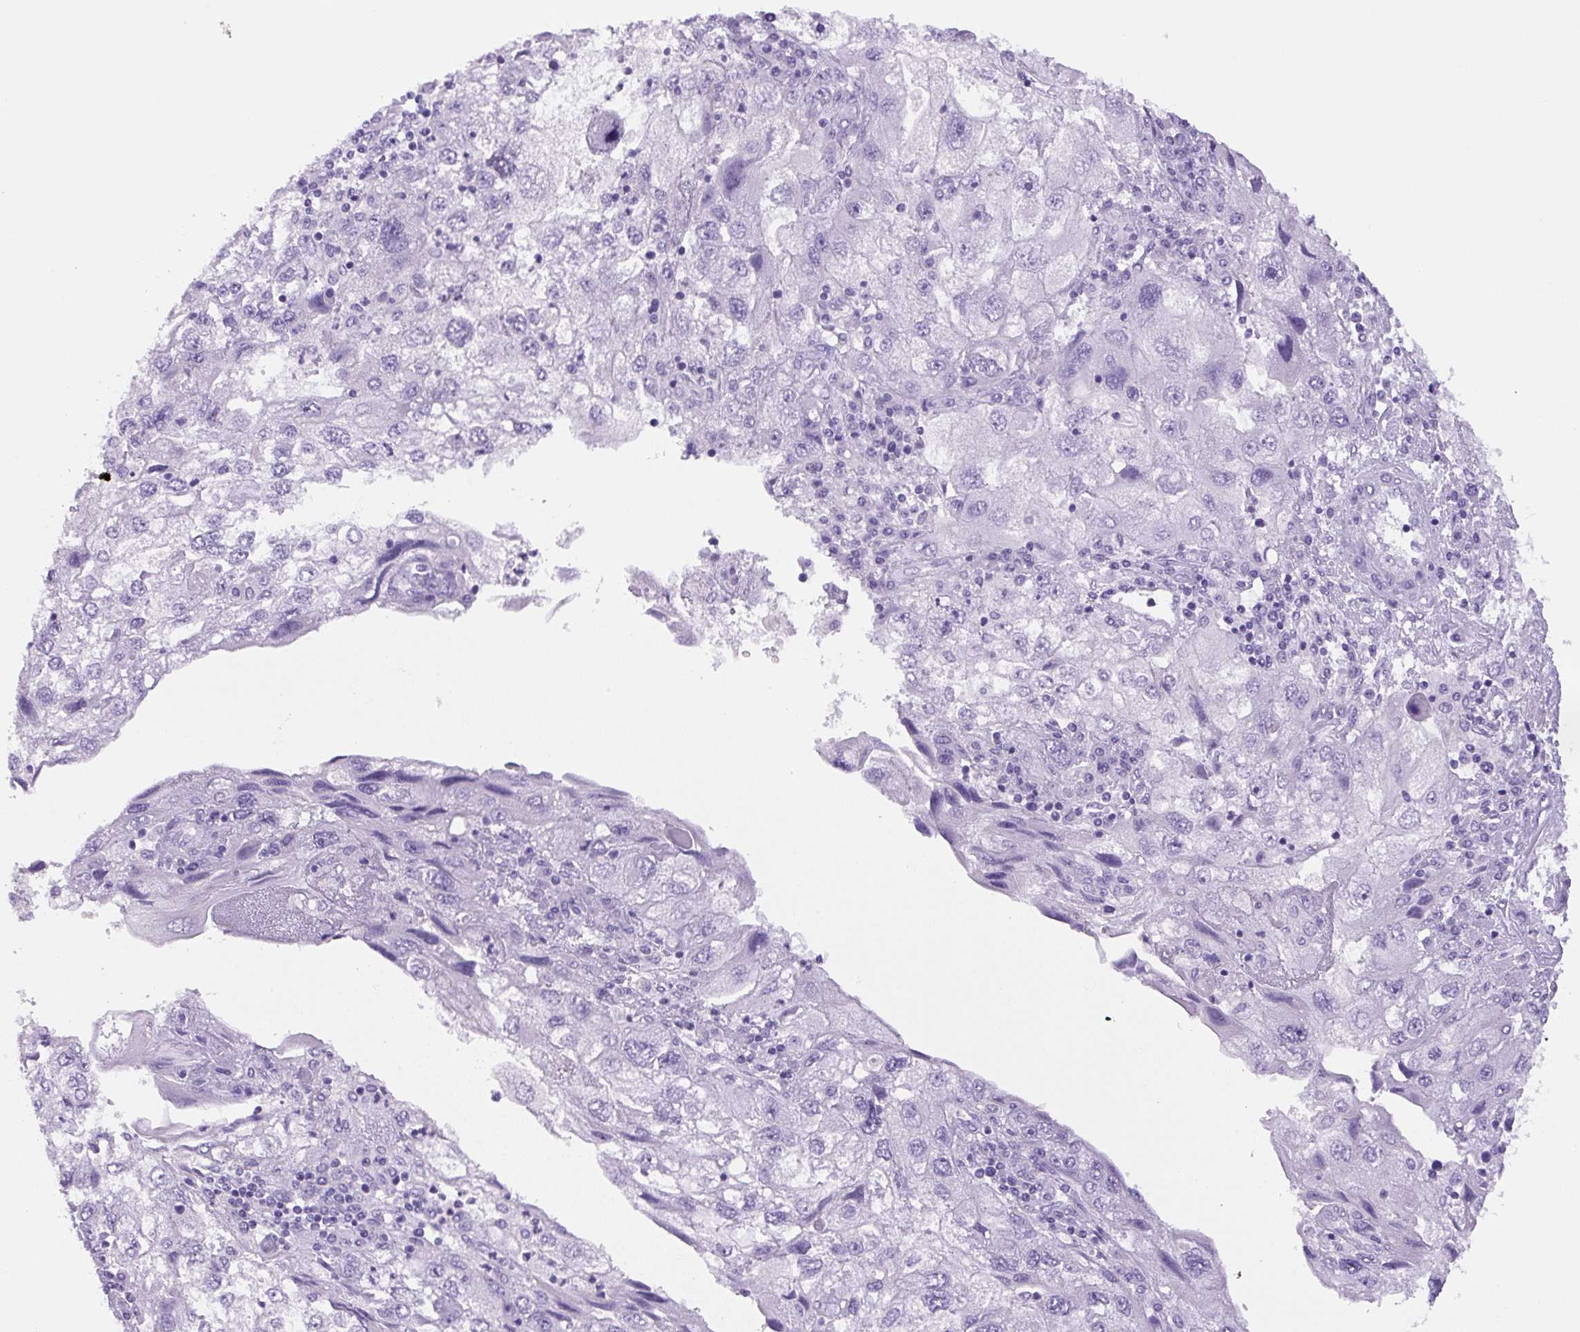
{"staining": {"intensity": "negative", "quantity": "none", "location": "none"}, "tissue": "endometrial cancer", "cell_type": "Tumor cells", "image_type": "cancer", "snomed": [{"axis": "morphology", "description": "Adenocarcinoma, NOS"}, {"axis": "topography", "description": "Endometrium"}], "caption": "Tumor cells are negative for protein expression in human endometrial adenocarcinoma.", "gene": "PRRT1", "patient": {"sex": "female", "age": 49}}